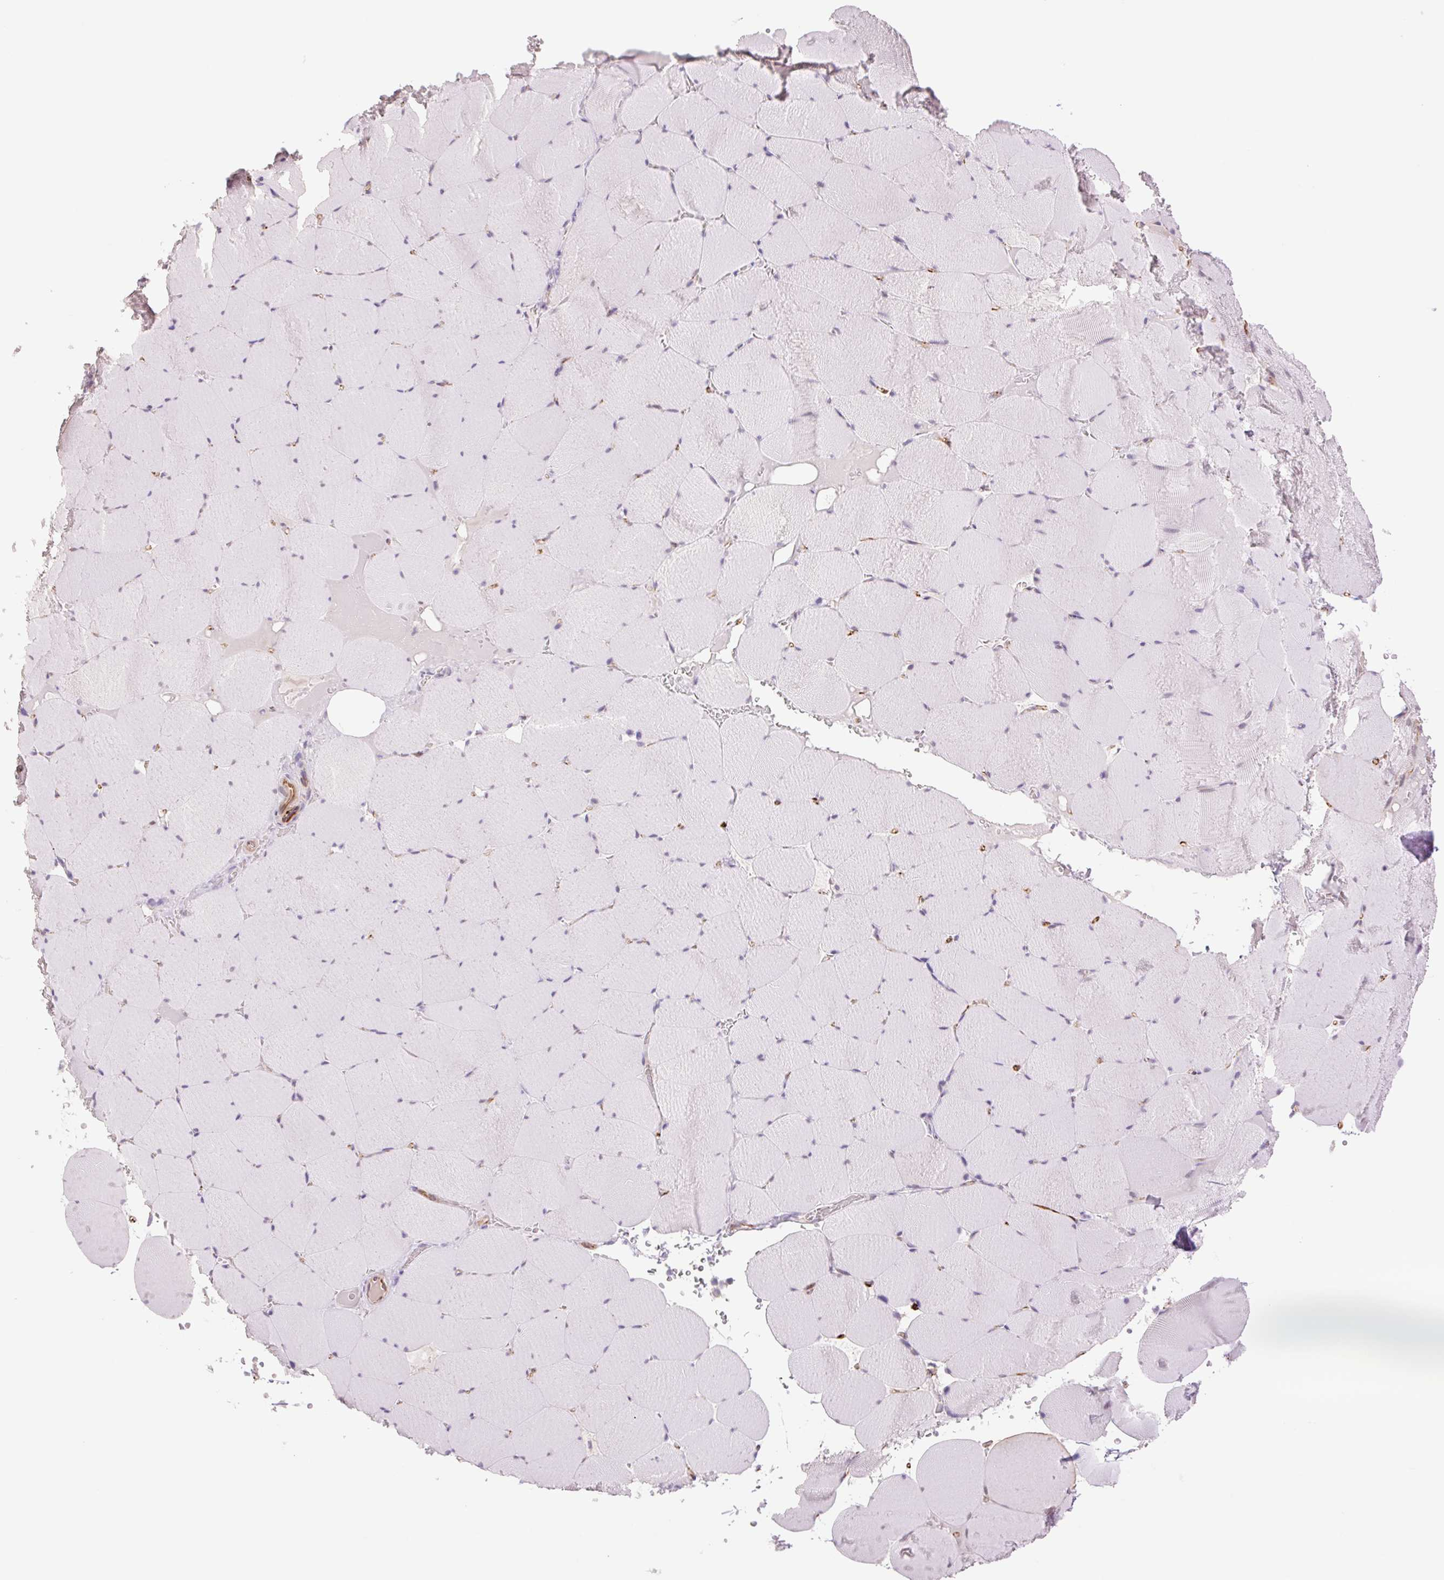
{"staining": {"intensity": "negative", "quantity": "none", "location": "none"}, "tissue": "skeletal muscle", "cell_type": "Myocytes", "image_type": "normal", "snomed": [{"axis": "morphology", "description": "Normal tissue, NOS"}, {"axis": "topography", "description": "Skeletal muscle"}, {"axis": "topography", "description": "Head-Neck"}], "caption": "The histopathology image demonstrates no significant staining in myocytes of skeletal muscle.", "gene": "ZFYVE21", "patient": {"sex": "male", "age": 66}}